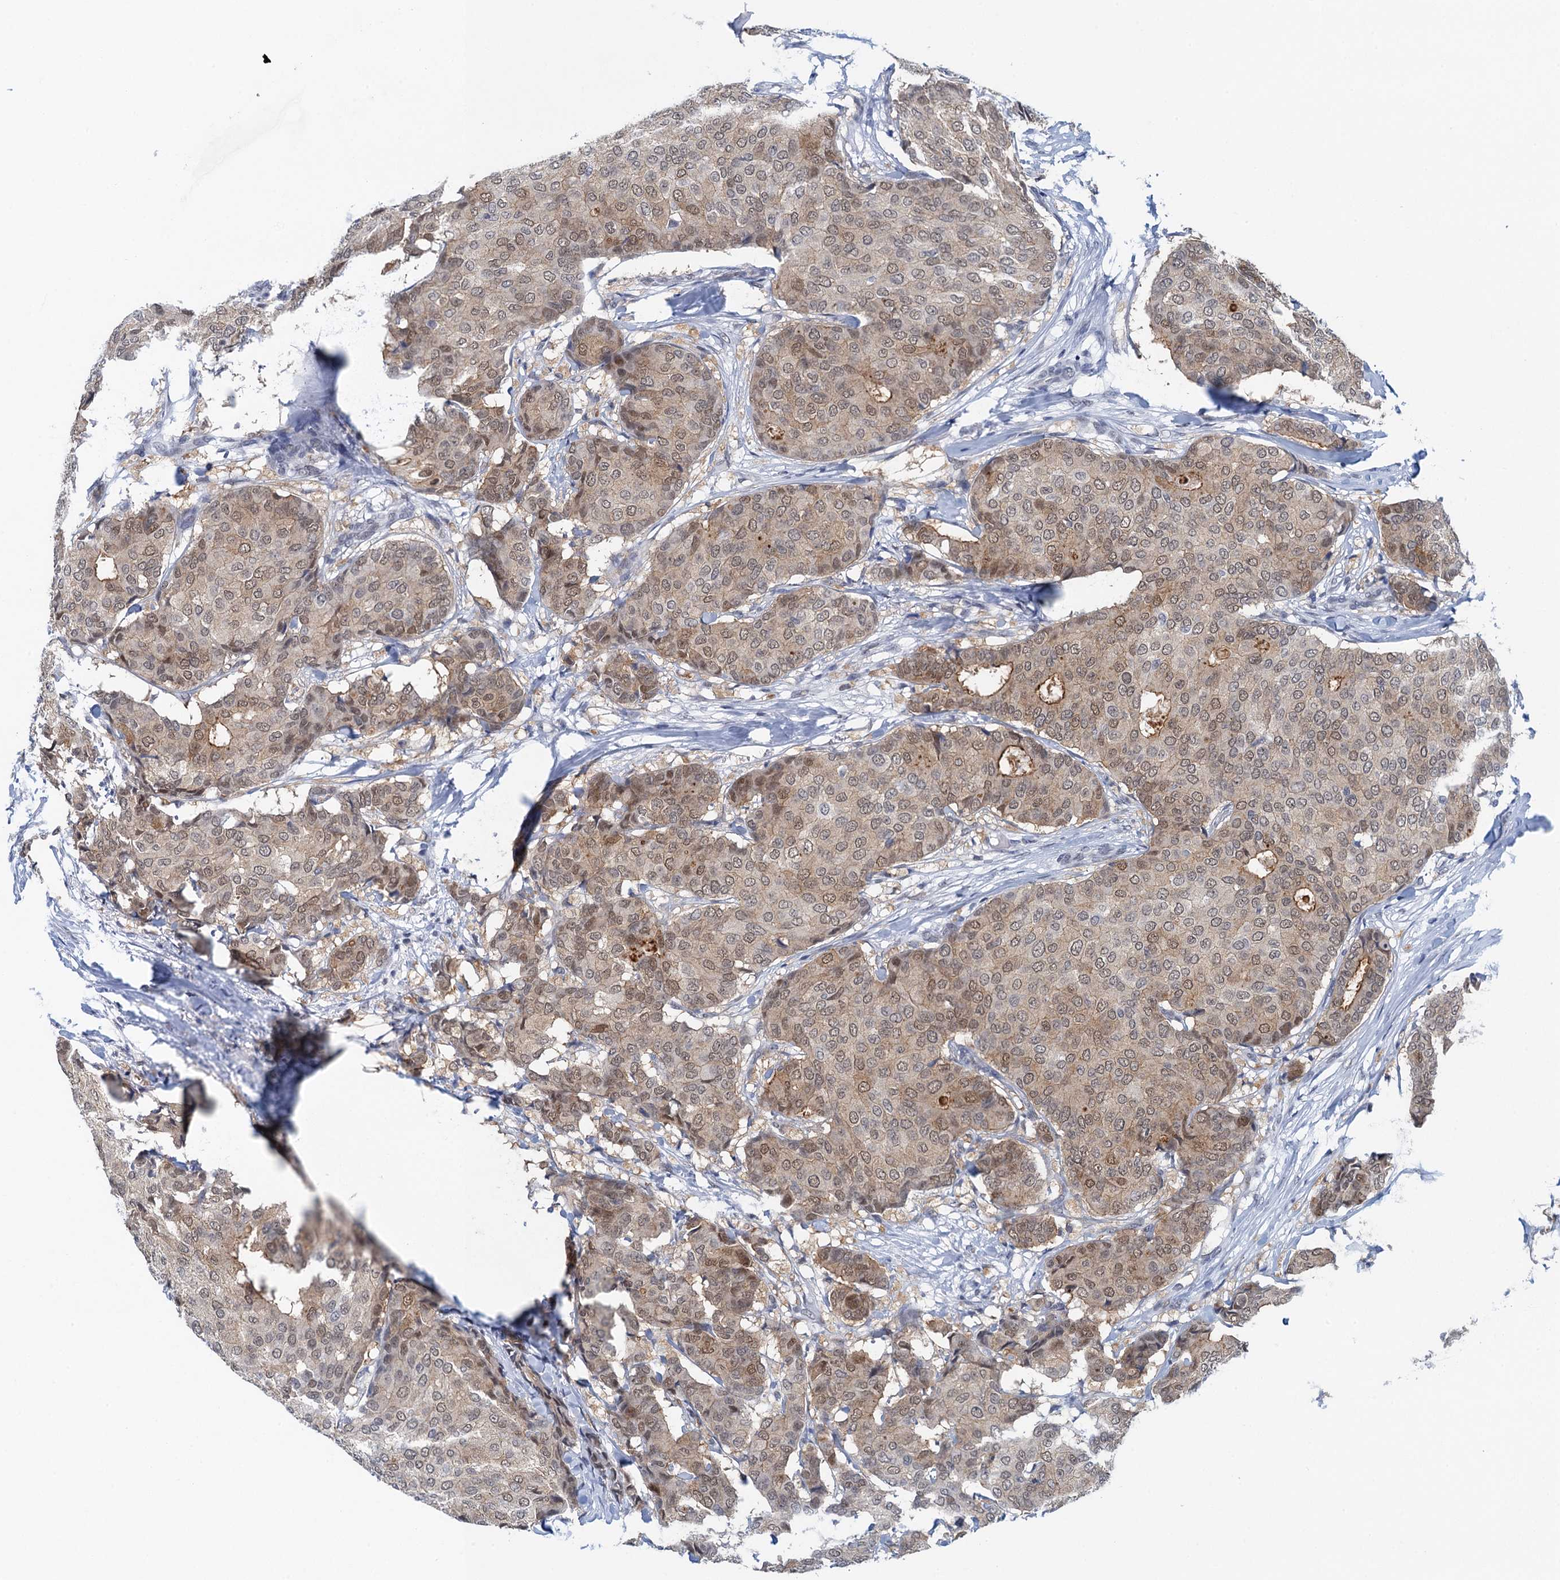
{"staining": {"intensity": "moderate", "quantity": ">75%", "location": "cytoplasmic/membranous,nuclear"}, "tissue": "breast cancer", "cell_type": "Tumor cells", "image_type": "cancer", "snomed": [{"axis": "morphology", "description": "Duct carcinoma"}, {"axis": "topography", "description": "Breast"}], "caption": "Tumor cells demonstrate medium levels of moderate cytoplasmic/membranous and nuclear positivity in about >75% of cells in breast invasive ductal carcinoma.", "gene": "EPS8L1", "patient": {"sex": "female", "age": 75}}